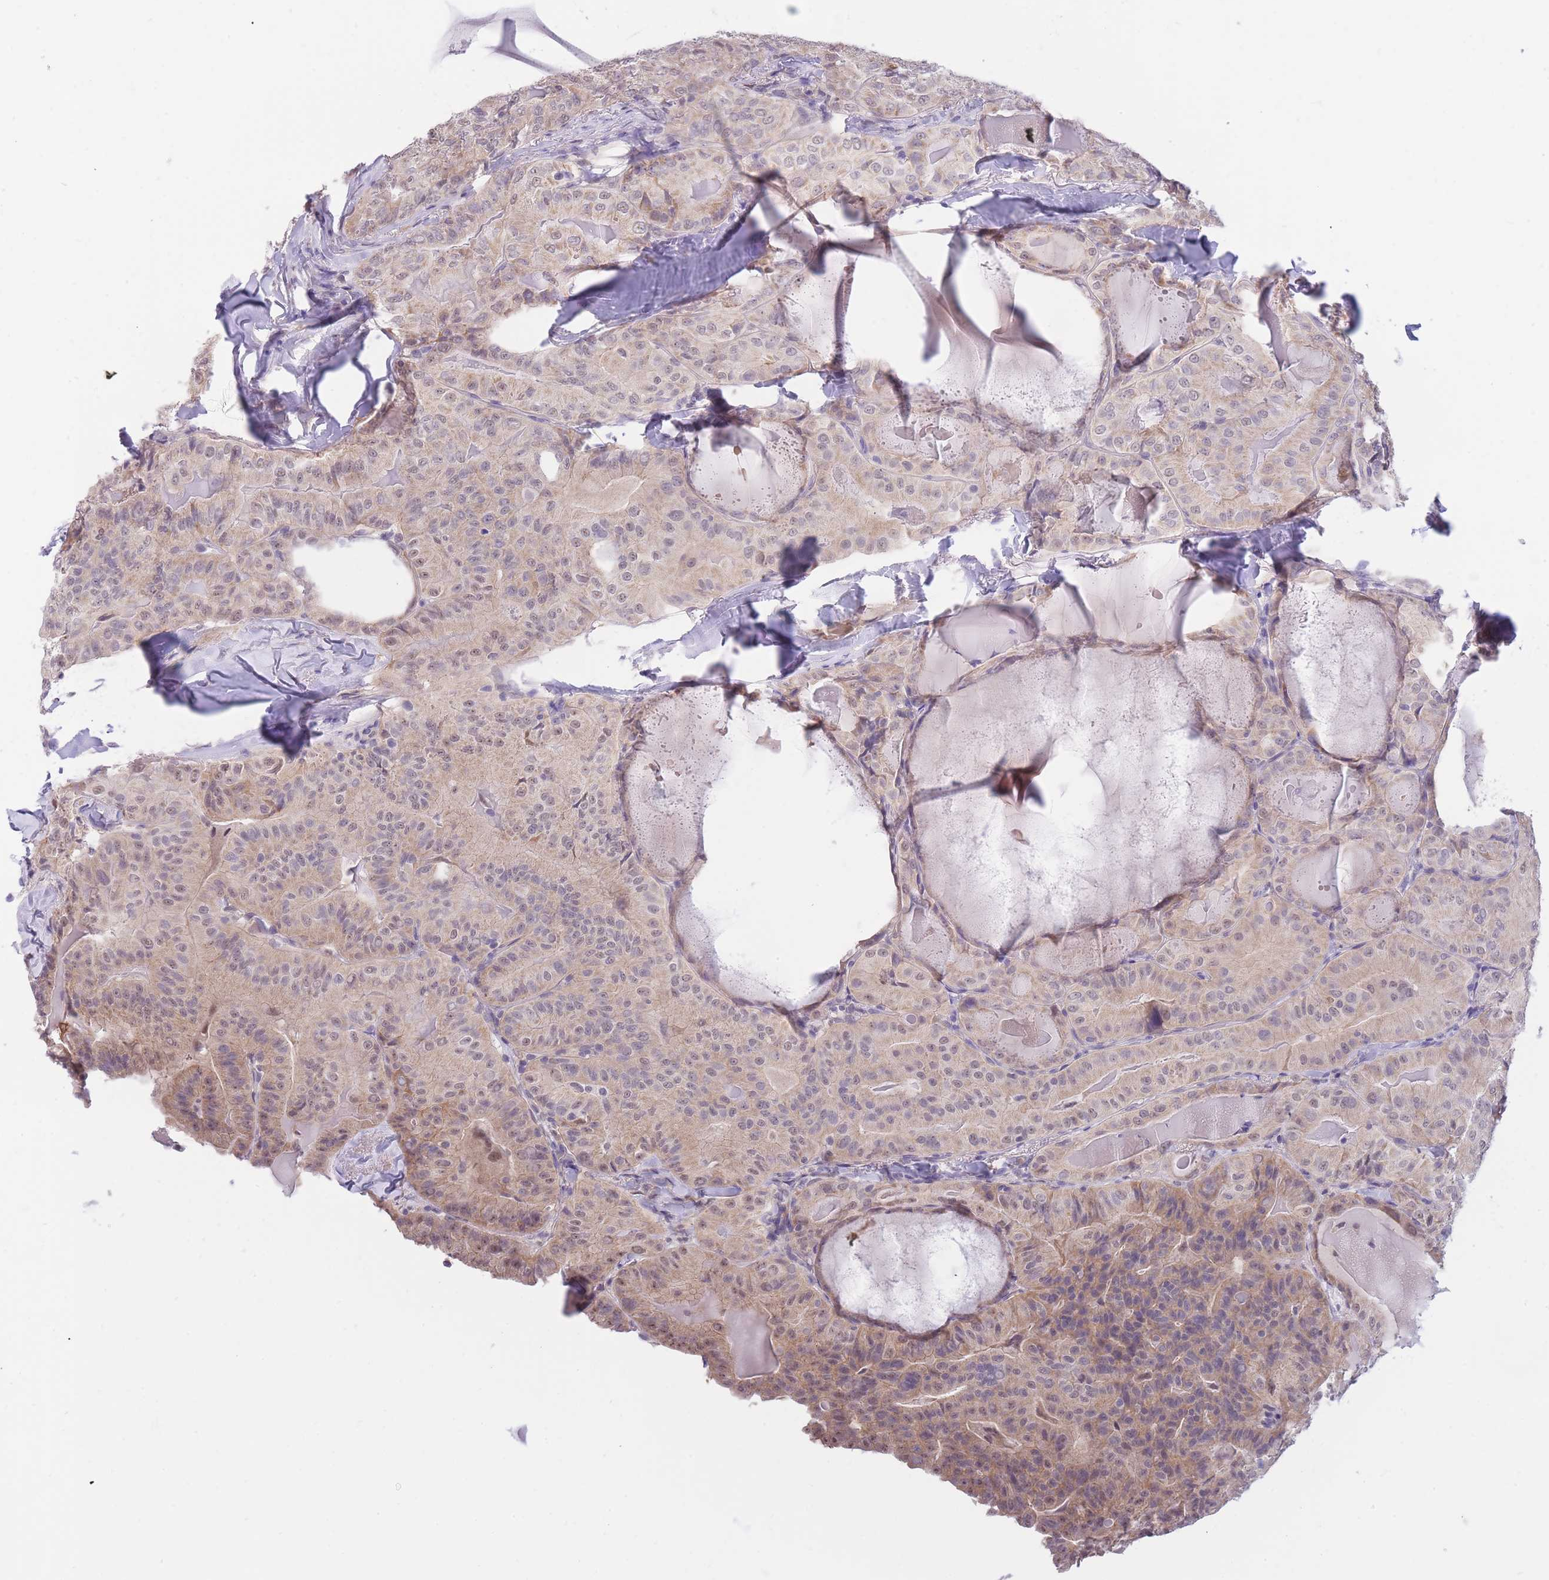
{"staining": {"intensity": "weak", "quantity": "25%-75%", "location": "cytoplasmic/membranous,nuclear"}, "tissue": "thyroid cancer", "cell_type": "Tumor cells", "image_type": "cancer", "snomed": [{"axis": "morphology", "description": "Papillary adenocarcinoma, NOS"}, {"axis": "topography", "description": "Thyroid gland"}], "caption": "Thyroid cancer (papillary adenocarcinoma) tissue reveals weak cytoplasmic/membranous and nuclear positivity in approximately 25%-75% of tumor cells", "gene": "GOLGA6L25", "patient": {"sex": "female", "age": 68}}